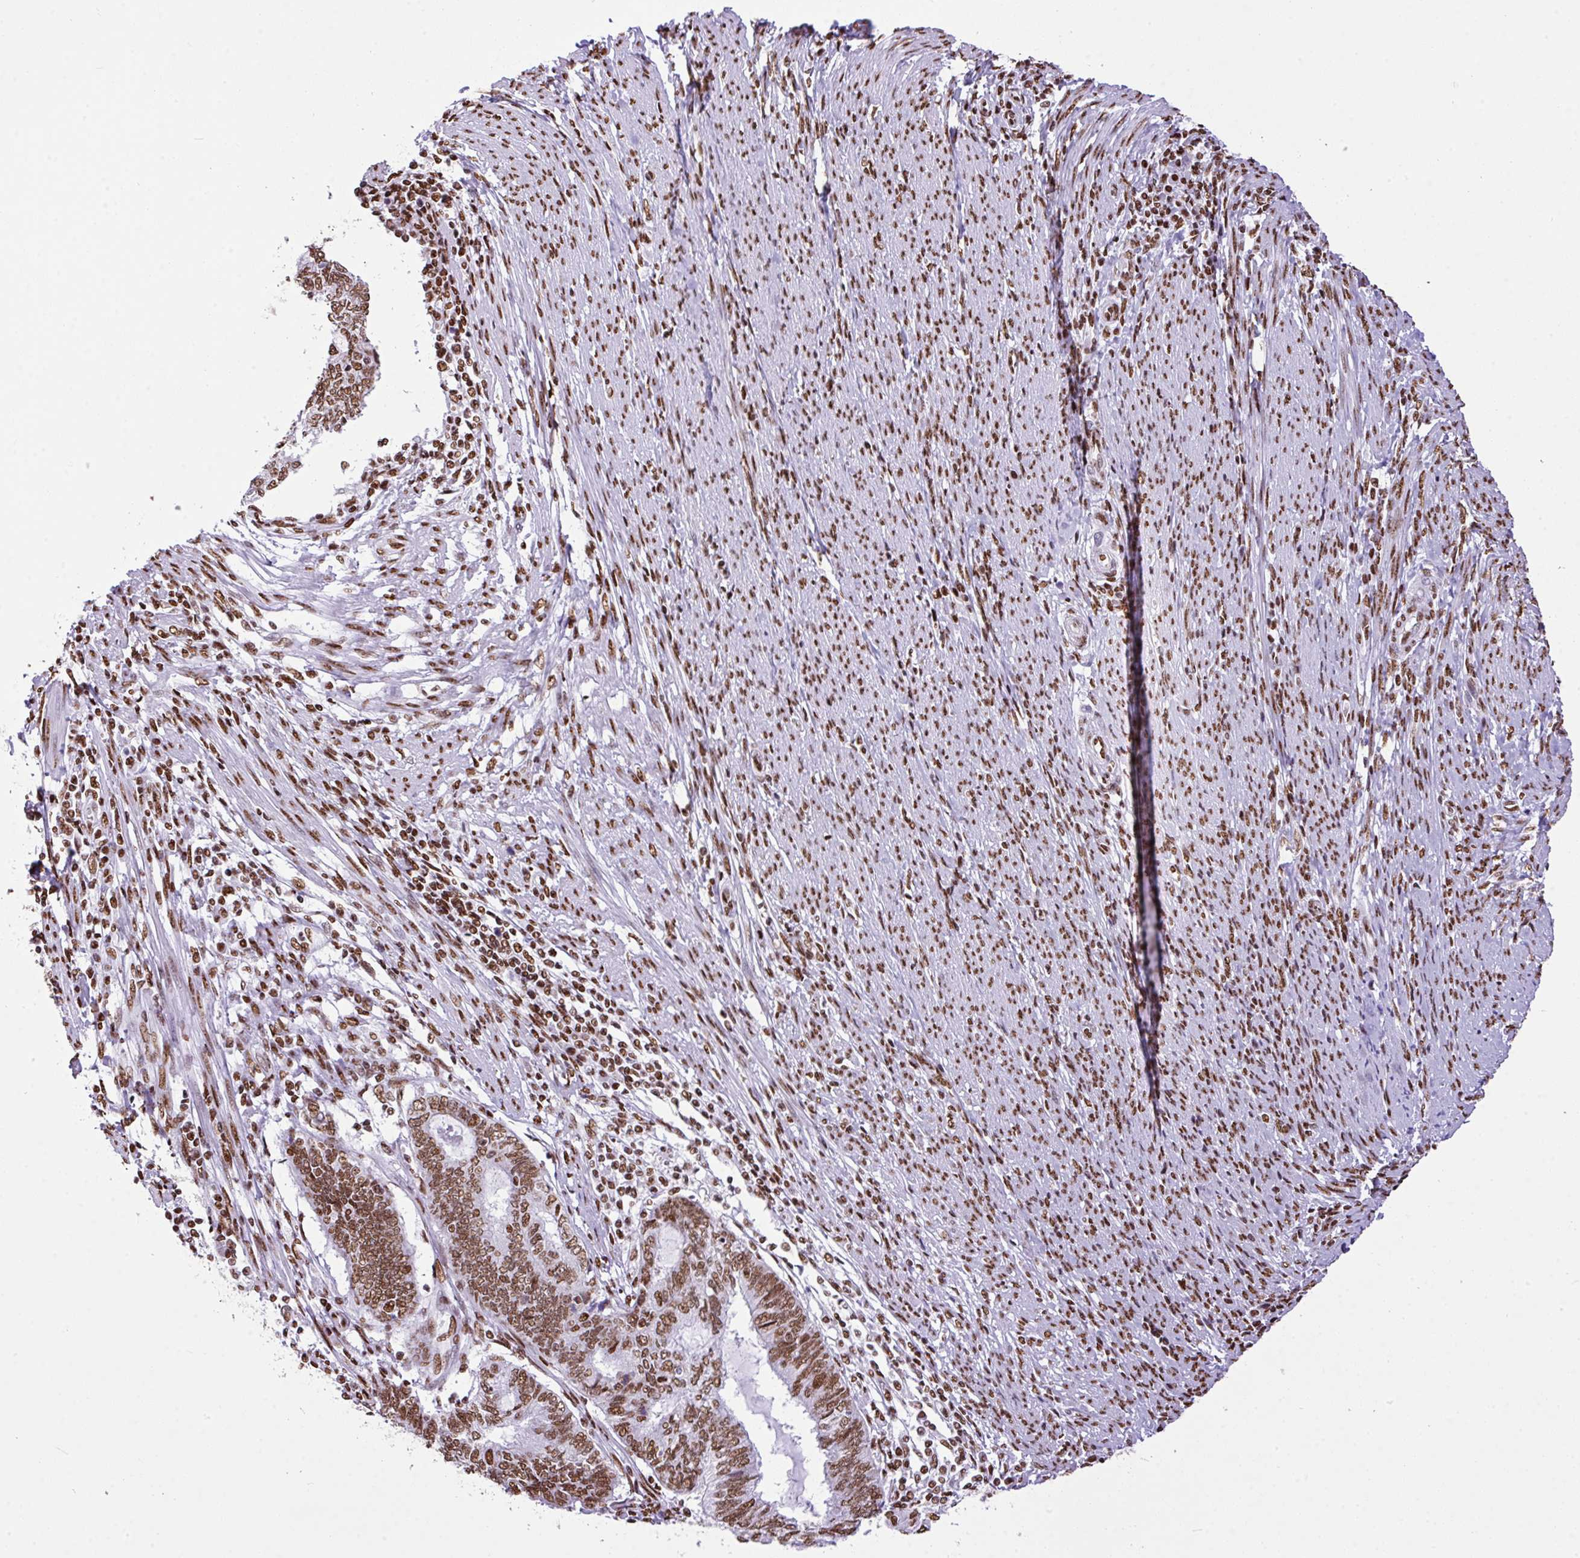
{"staining": {"intensity": "moderate", "quantity": ">75%", "location": "nuclear"}, "tissue": "endometrial cancer", "cell_type": "Tumor cells", "image_type": "cancer", "snomed": [{"axis": "morphology", "description": "Adenocarcinoma, NOS"}, {"axis": "topography", "description": "Uterus"}, {"axis": "topography", "description": "Endometrium"}], "caption": "Moderate nuclear positivity is present in approximately >75% of tumor cells in adenocarcinoma (endometrial).", "gene": "RARG", "patient": {"sex": "female", "age": 70}}